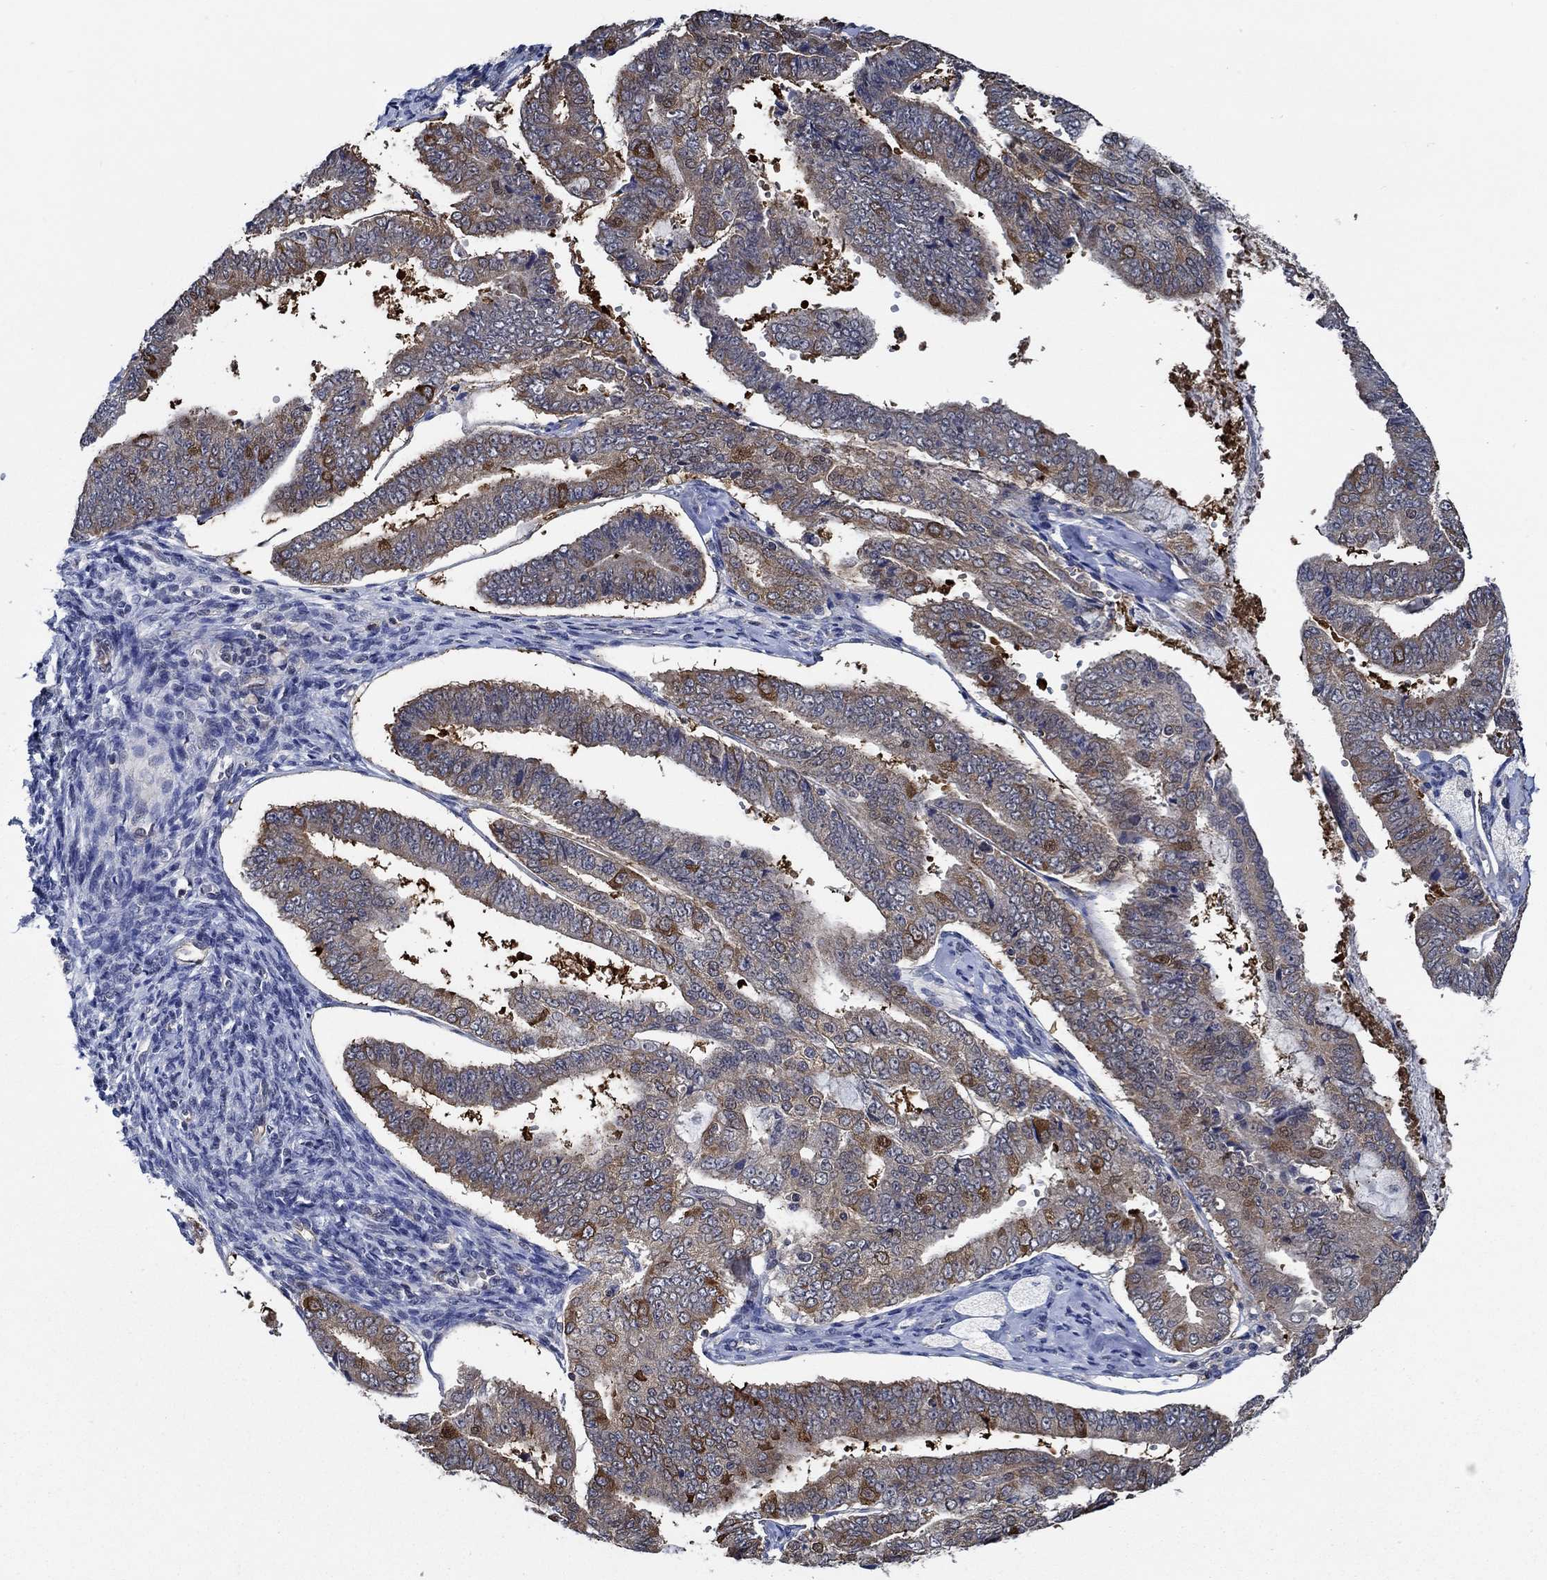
{"staining": {"intensity": "strong", "quantity": "<25%", "location": "cytoplasmic/membranous"}, "tissue": "endometrial cancer", "cell_type": "Tumor cells", "image_type": "cancer", "snomed": [{"axis": "morphology", "description": "Adenocarcinoma, NOS"}, {"axis": "topography", "description": "Endometrium"}], "caption": "The micrograph reveals staining of endometrial cancer, revealing strong cytoplasmic/membranous protein positivity (brown color) within tumor cells.", "gene": "DACT1", "patient": {"sex": "female", "age": 63}}